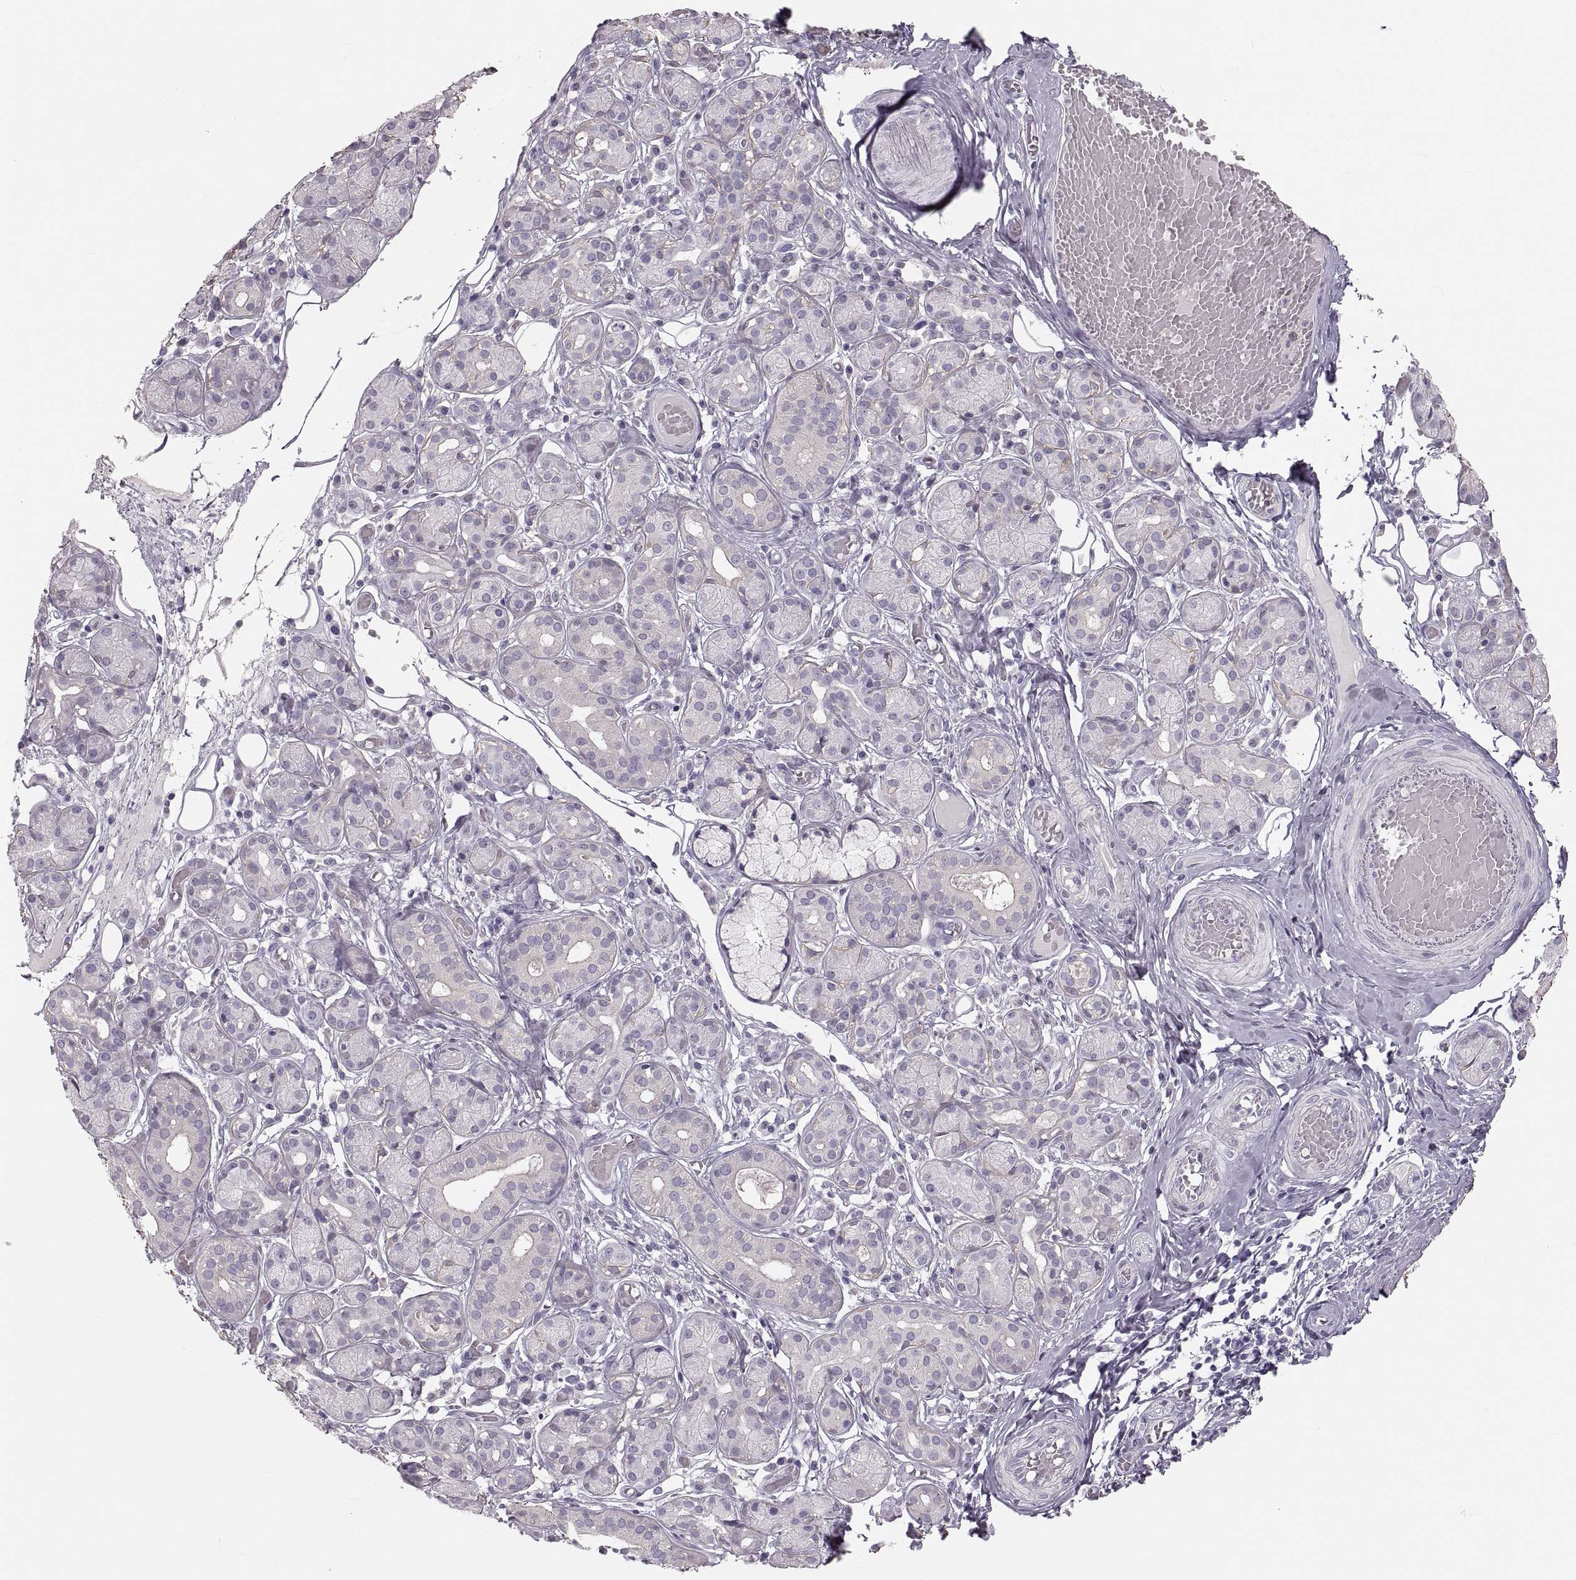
{"staining": {"intensity": "negative", "quantity": "none", "location": "none"}, "tissue": "salivary gland", "cell_type": "Glandular cells", "image_type": "normal", "snomed": [{"axis": "morphology", "description": "Normal tissue, NOS"}, {"axis": "topography", "description": "Salivary gland"}, {"axis": "topography", "description": "Peripheral nerve tissue"}], "caption": "DAB (3,3'-diaminobenzidine) immunohistochemical staining of unremarkable human salivary gland demonstrates no significant expression in glandular cells. The staining was performed using DAB (3,3'-diaminobenzidine) to visualize the protein expression in brown, while the nuclei were stained in blue with hematoxylin (Magnification: 20x).", "gene": "RUNDC3A", "patient": {"sex": "male", "age": 71}}